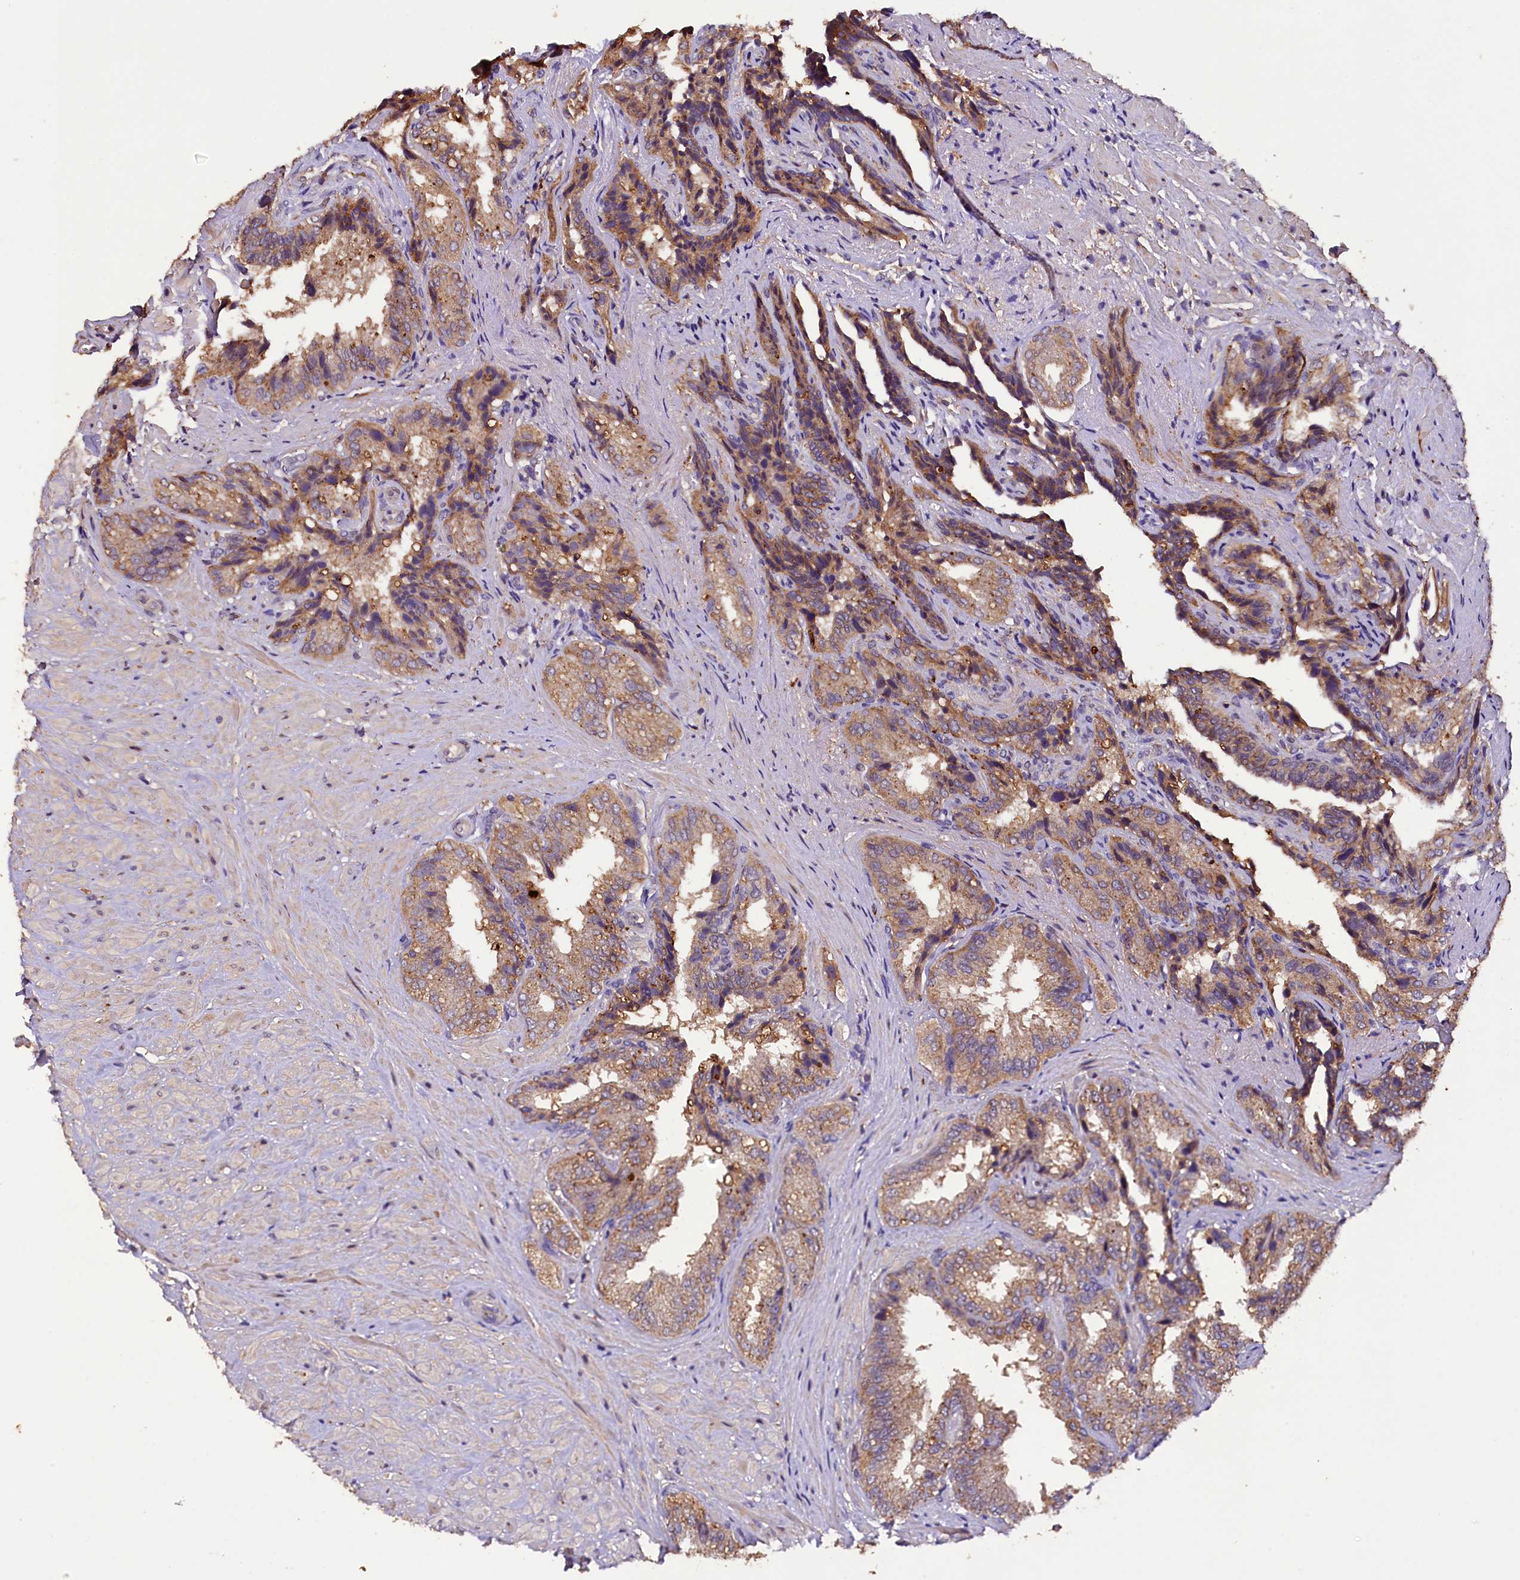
{"staining": {"intensity": "moderate", "quantity": ">75%", "location": "cytoplasmic/membranous"}, "tissue": "seminal vesicle", "cell_type": "Glandular cells", "image_type": "normal", "snomed": [{"axis": "morphology", "description": "Normal tissue, NOS"}, {"axis": "topography", "description": "Seminal veicle"}, {"axis": "topography", "description": "Peripheral nerve tissue"}], "caption": "Seminal vesicle stained with immunohistochemistry demonstrates moderate cytoplasmic/membranous positivity in approximately >75% of glandular cells.", "gene": "PLXNB1", "patient": {"sex": "male", "age": 63}}